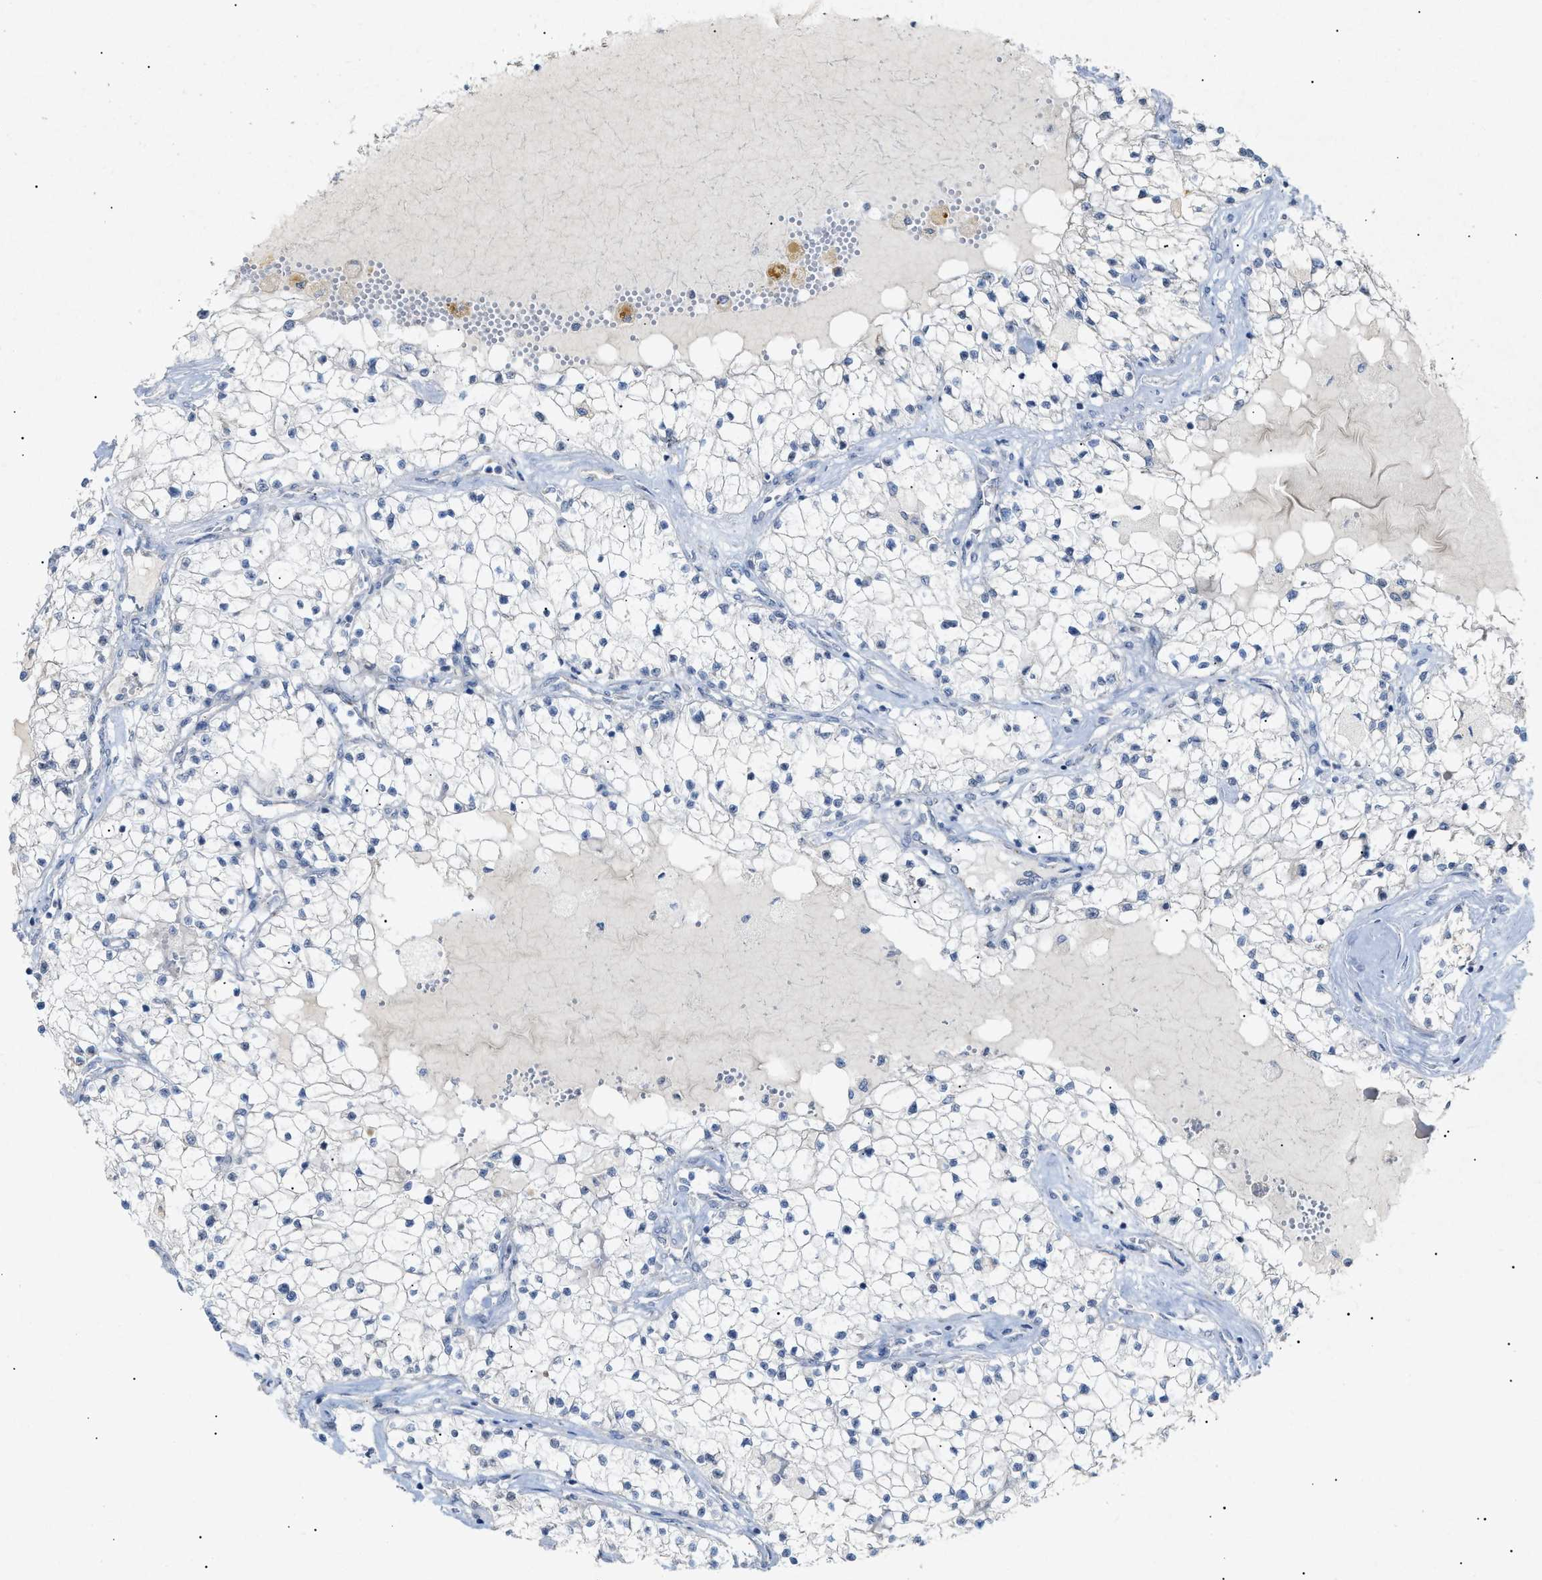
{"staining": {"intensity": "negative", "quantity": "none", "location": "none"}, "tissue": "renal cancer", "cell_type": "Tumor cells", "image_type": "cancer", "snomed": [{"axis": "morphology", "description": "Adenocarcinoma, NOS"}, {"axis": "topography", "description": "Kidney"}], "caption": "Immunohistochemical staining of renal adenocarcinoma demonstrates no significant expression in tumor cells.", "gene": "SLC25A31", "patient": {"sex": "male", "age": 68}}